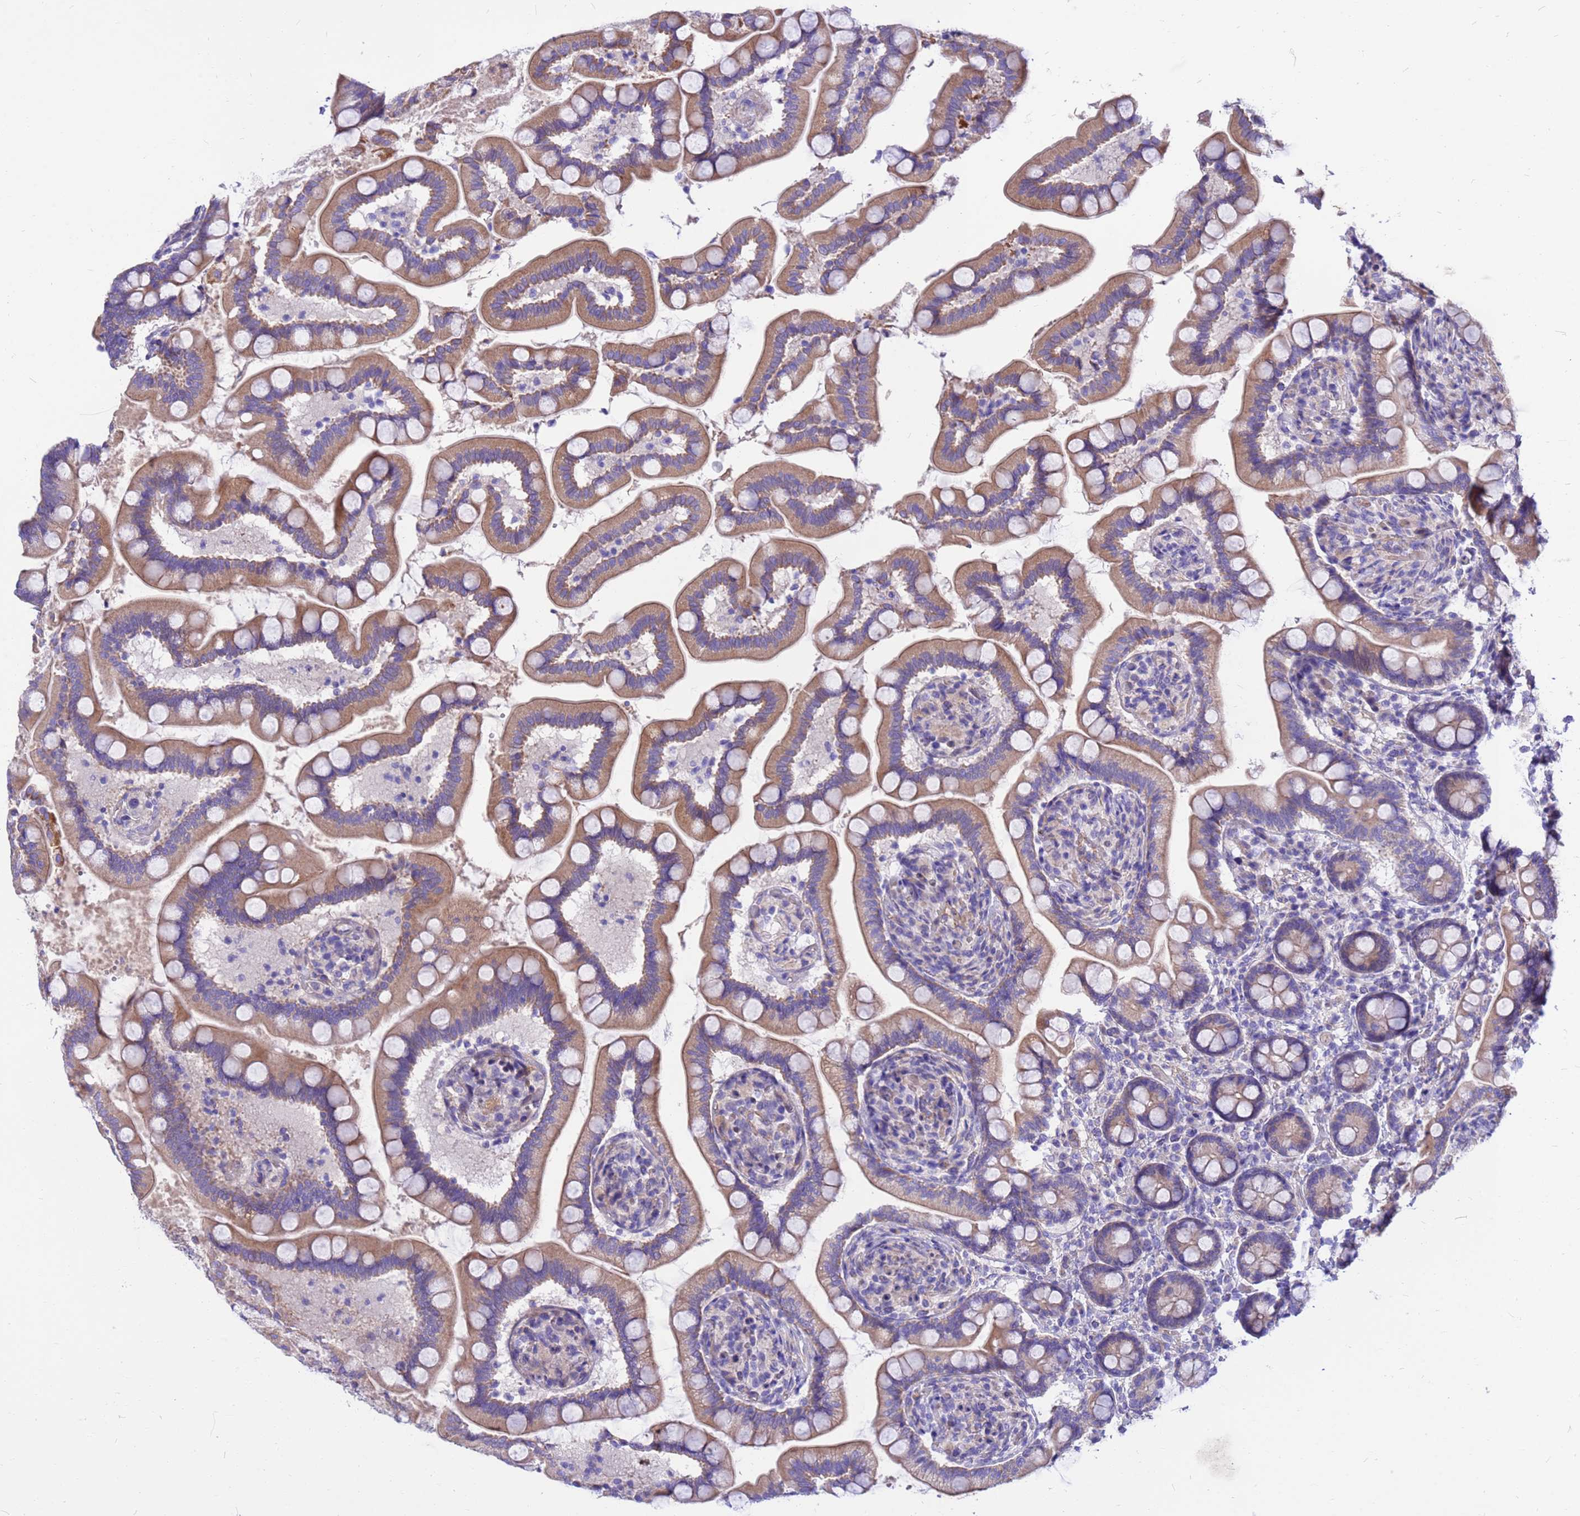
{"staining": {"intensity": "moderate", "quantity": ">75%", "location": "cytoplasmic/membranous"}, "tissue": "small intestine", "cell_type": "Glandular cells", "image_type": "normal", "snomed": [{"axis": "morphology", "description": "Normal tissue, NOS"}, {"axis": "topography", "description": "Small intestine"}], "caption": "The histopathology image exhibits a brown stain indicating the presence of a protein in the cytoplasmic/membranous of glandular cells in small intestine. (IHC, brightfield microscopy, high magnification).", "gene": "CRHBP", "patient": {"sex": "female", "age": 64}}